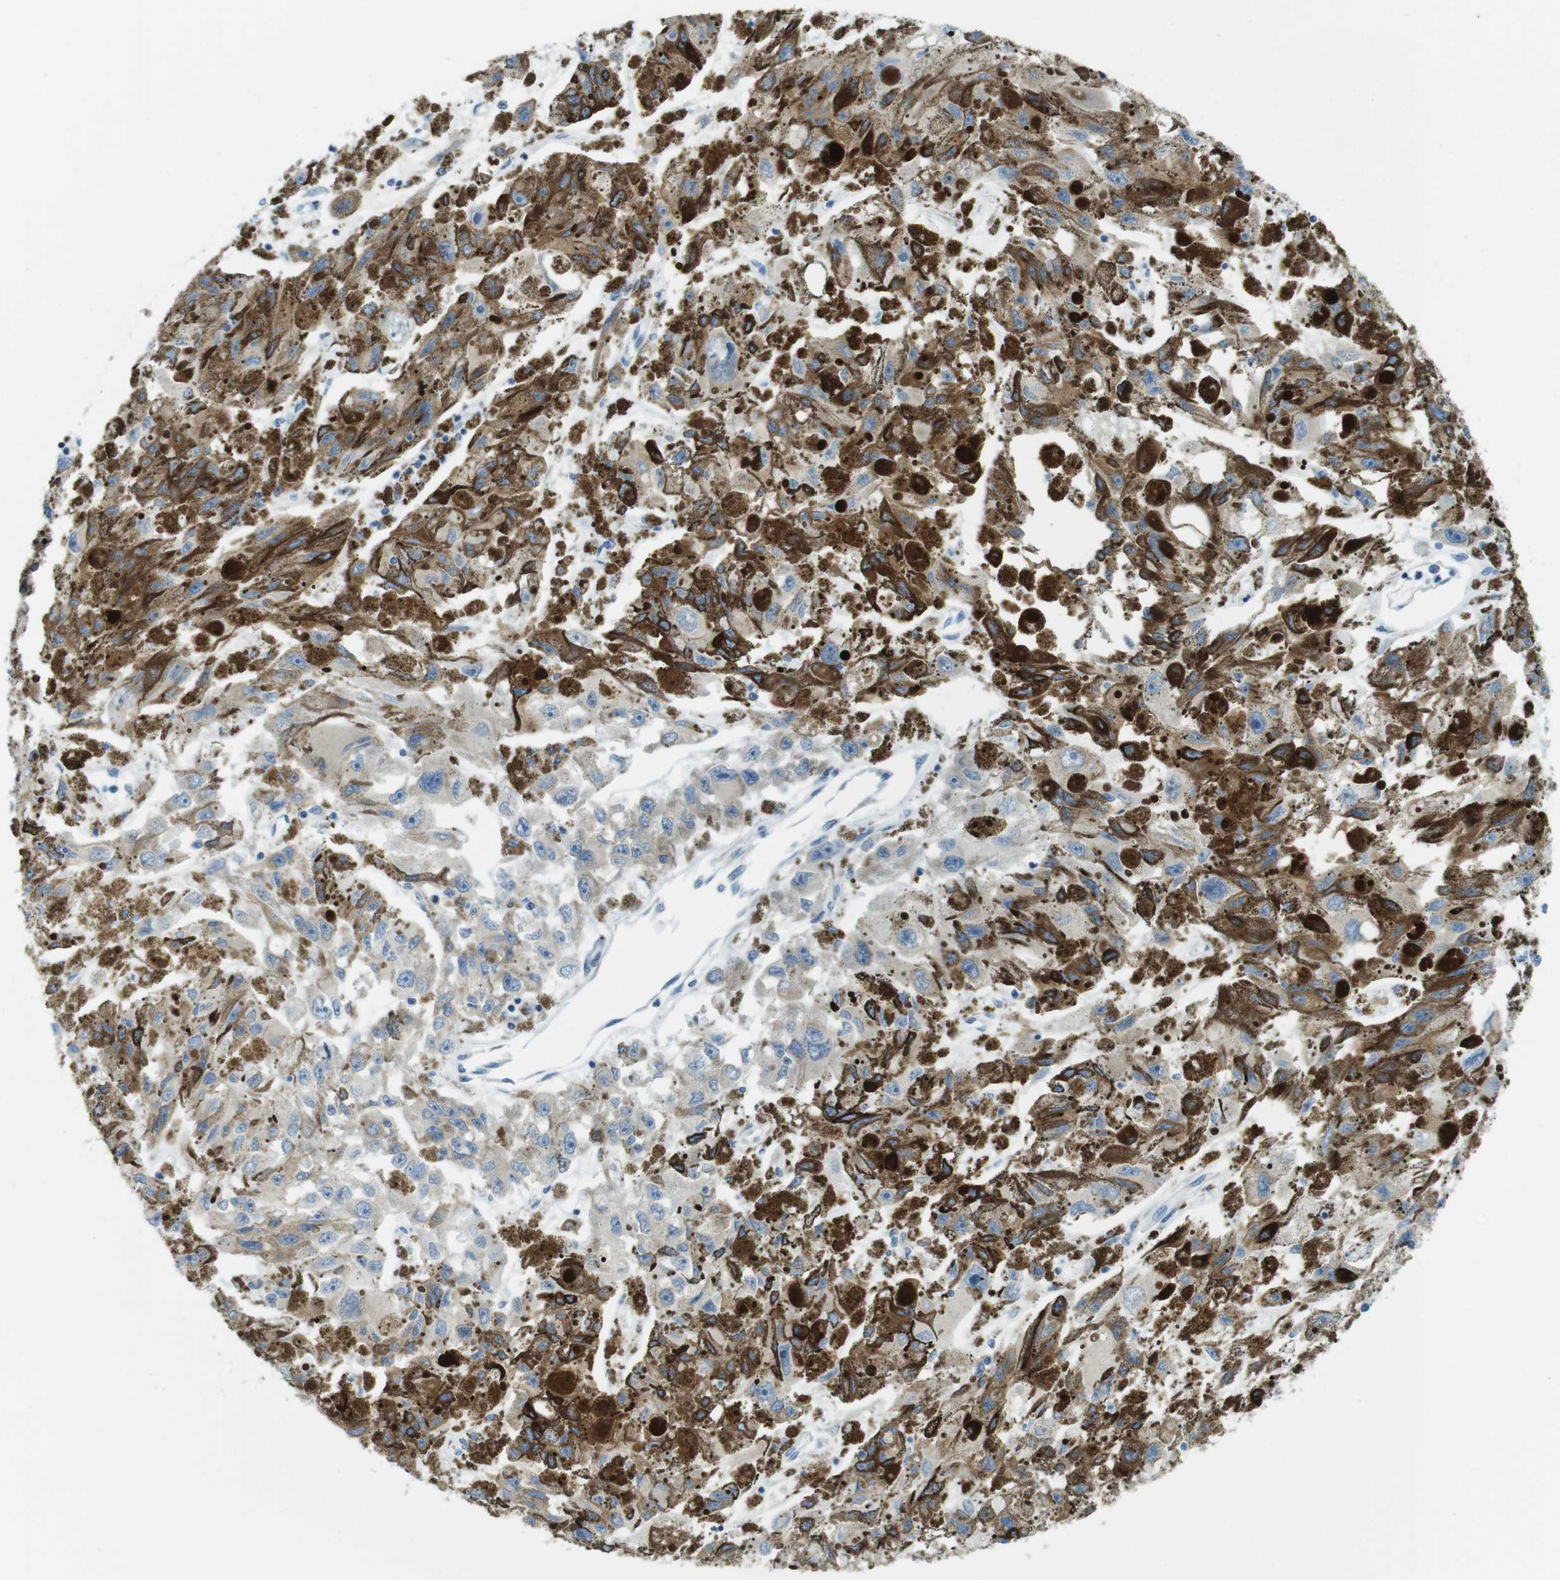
{"staining": {"intensity": "negative", "quantity": "none", "location": "none"}, "tissue": "melanoma", "cell_type": "Tumor cells", "image_type": "cancer", "snomed": [{"axis": "morphology", "description": "Malignant melanoma, NOS"}, {"axis": "topography", "description": "Skin"}], "caption": "Tumor cells show no significant staining in malignant melanoma. (Immunohistochemistry, brightfield microscopy, high magnification).", "gene": "CLPTM1L", "patient": {"sex": "female", "age": 104}}